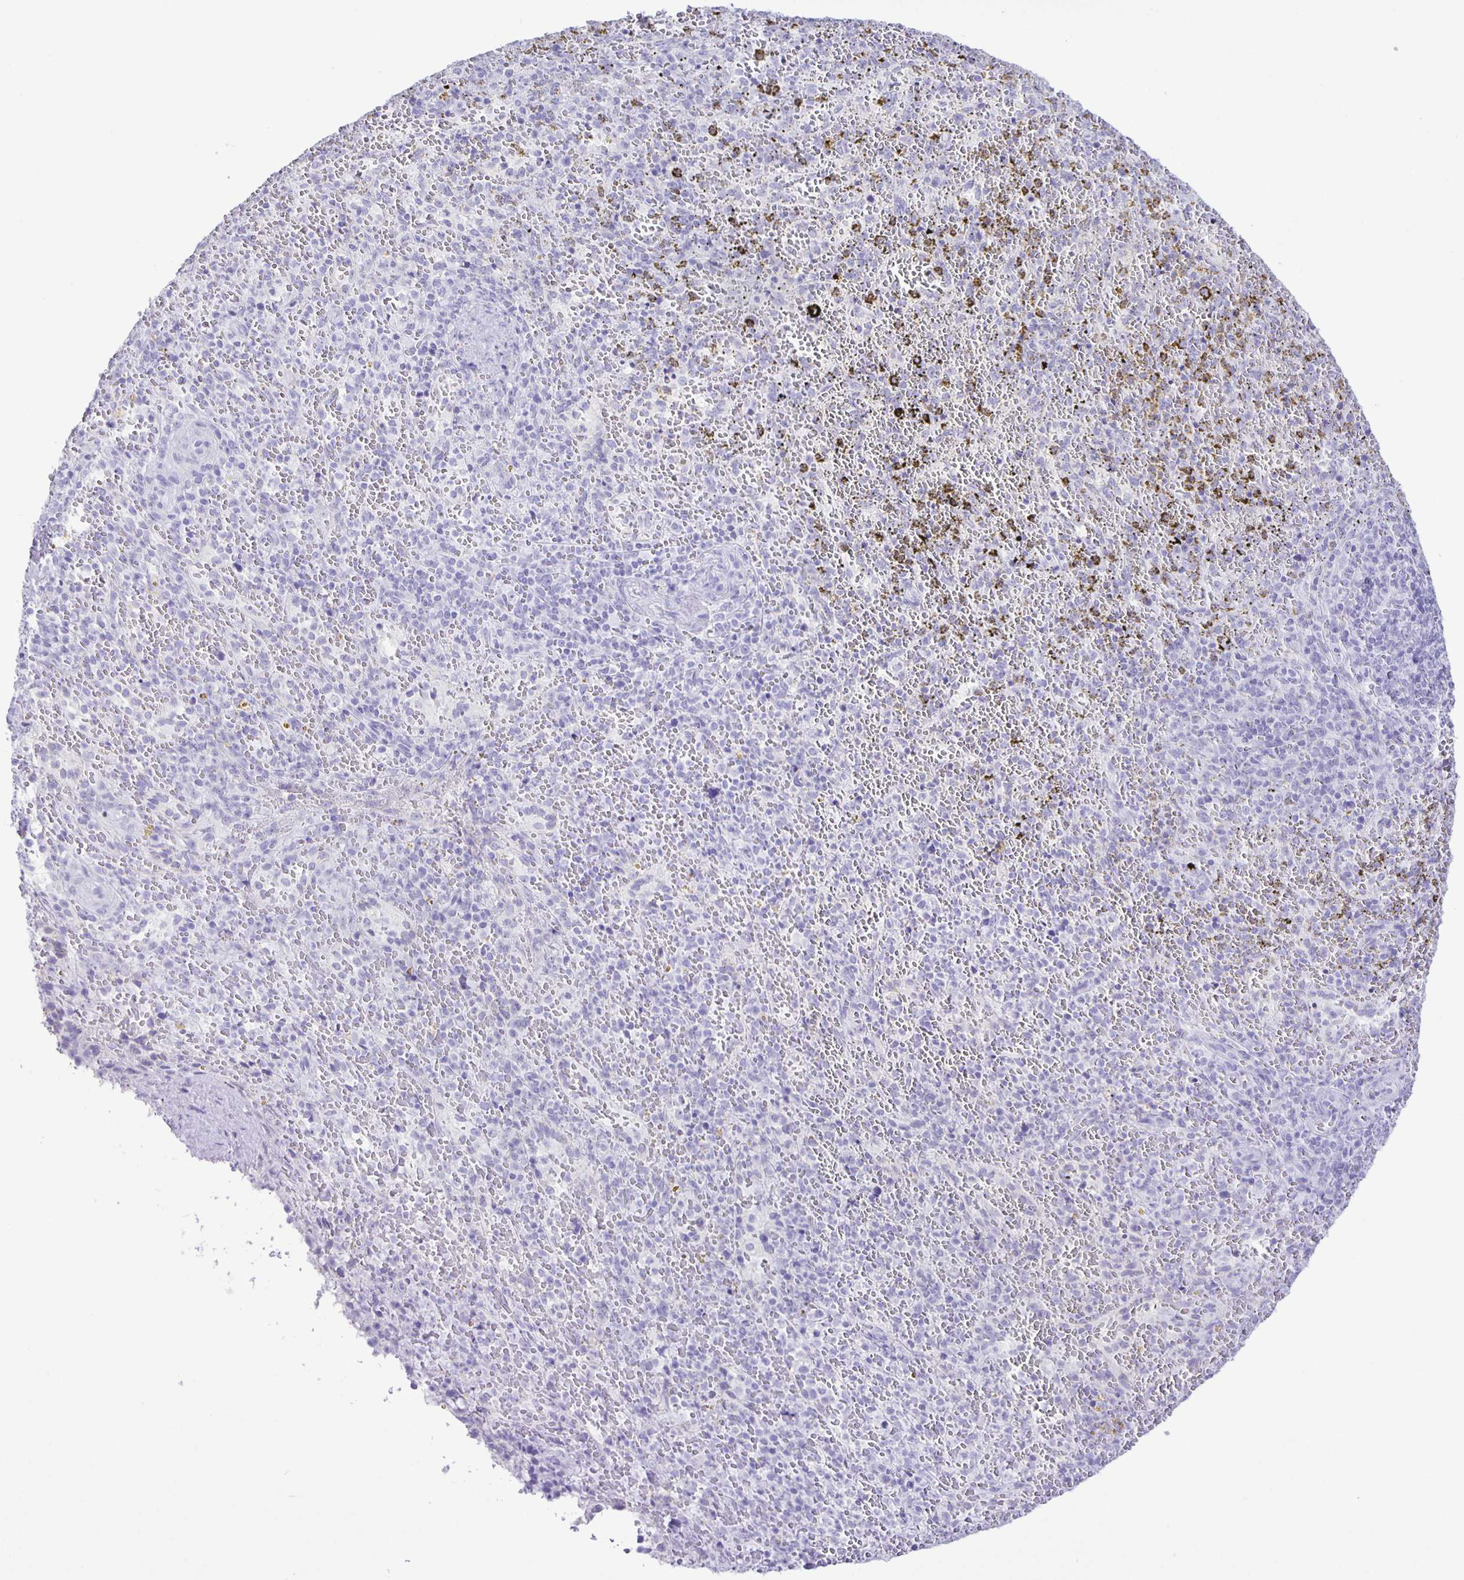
{"staining": {"intensity": "negative", "quantity": "none", "location": "none"}, "tissue": "spleen", "cell_type": "Cells in red pulp", "image_type": "normal", "snomed": [{"axis": "morphology", "description": "Normal tissue, NOS"}, {"axis": "topography", "description": "Spleen"}], "caption": "The micrograph reveals no significant positivity in cells in red pulp of spleen. (Immunohistochemistry (ihc), brightfield microscopy, high magnification).", "gene": "EZHIP", "patient": {"sex": "female", "age": 50}}